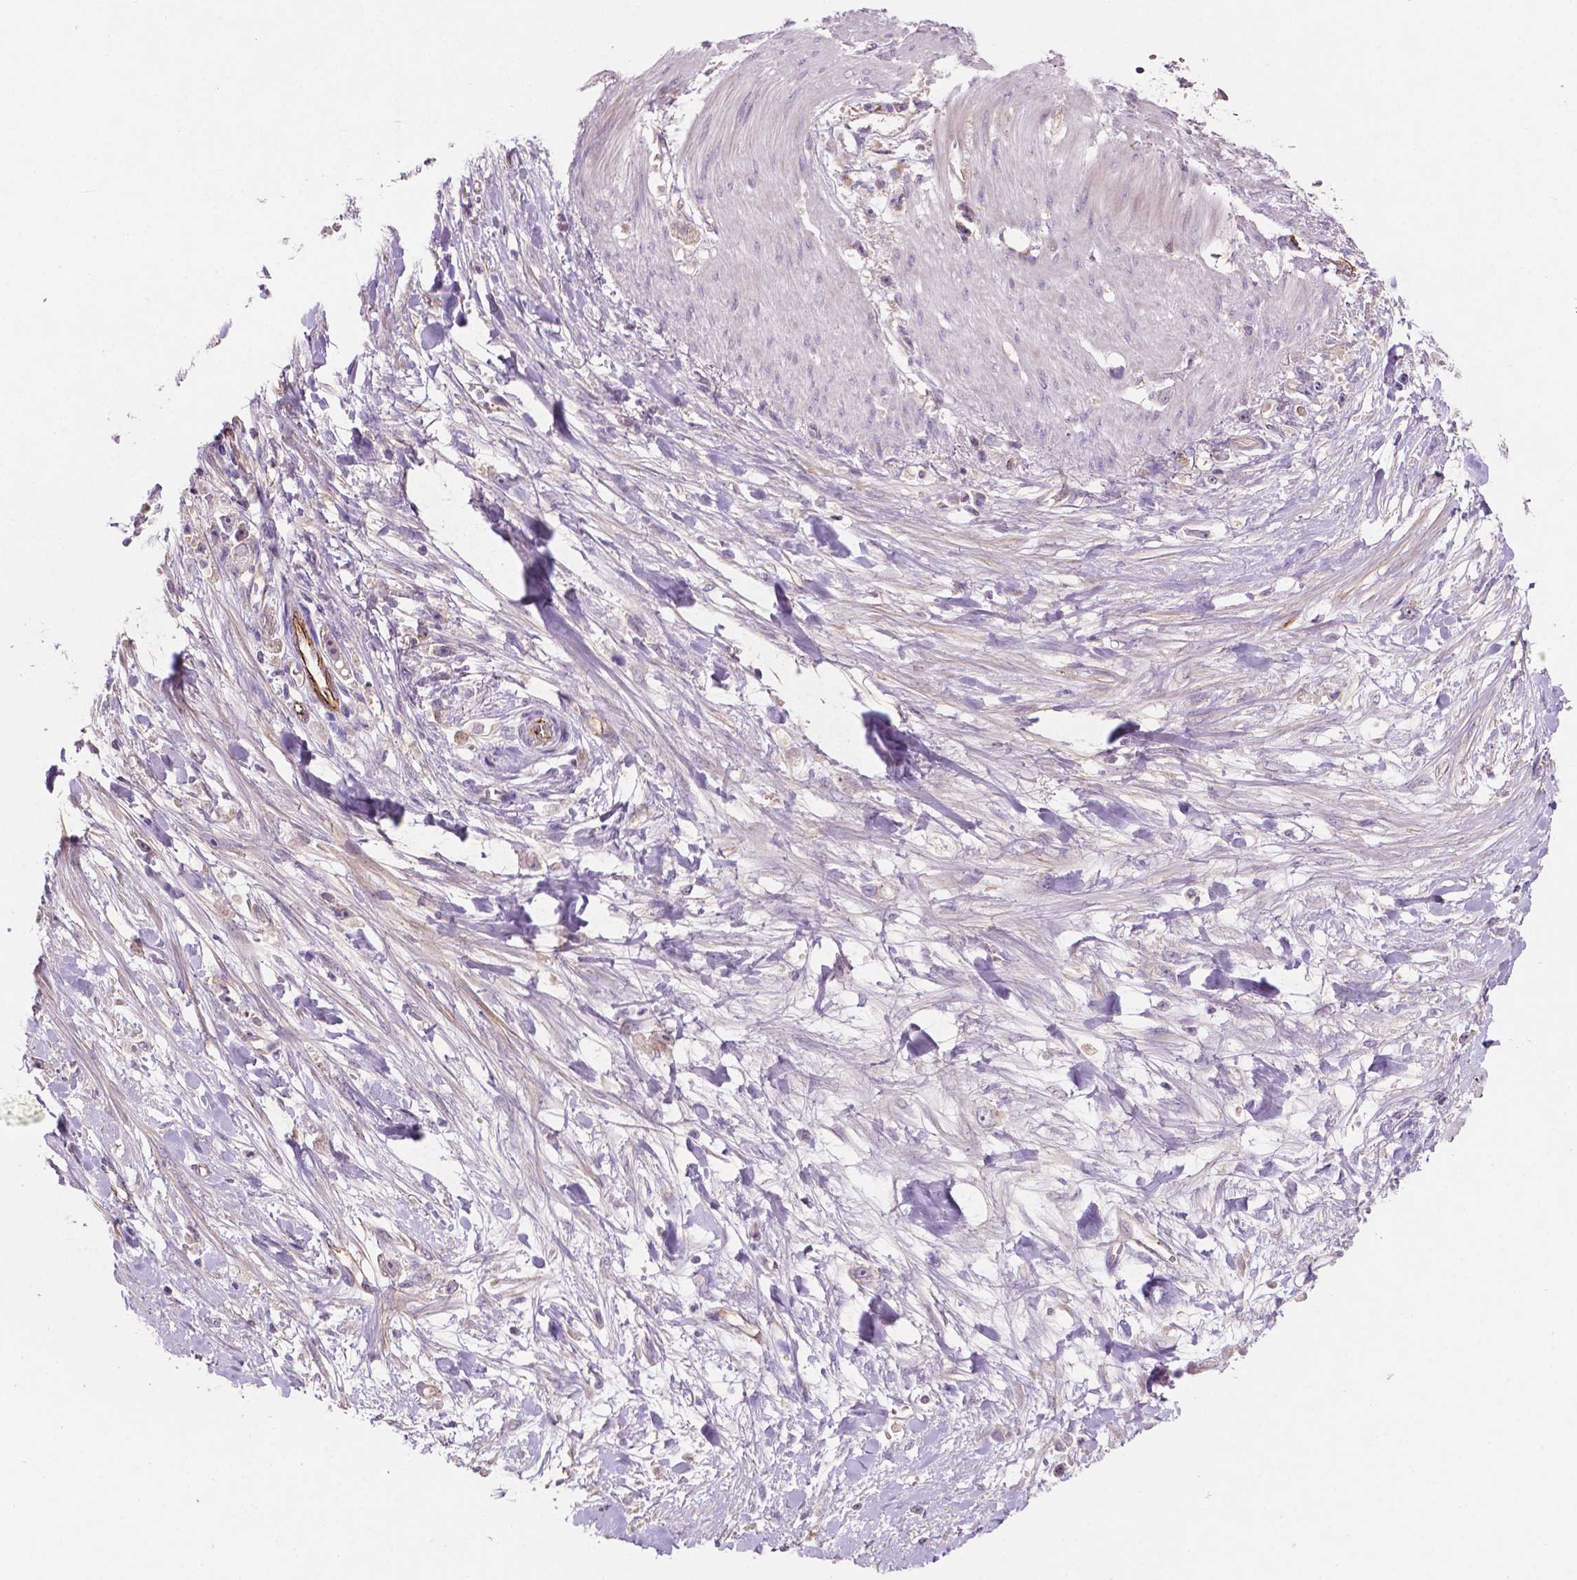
{"staining": {"intensity": "negative", "quantity": "none", "location": "none"}, "tissue": "stomach cancer", "cell_type": "Tumor cells", "image_type": "cancer", "snomed": [{"axis": "morphology", "description": "Adenocarcinoma, NOS"}, {"axis": "topography", "description": "Stomach"}], "caption": "Adenocarcinoma (stomach) was stained to show a protein in brown. There is no significant positivity in tumor cells.", "gene": "ARL5C", "patient": {"sex": "female", "age": 59}}